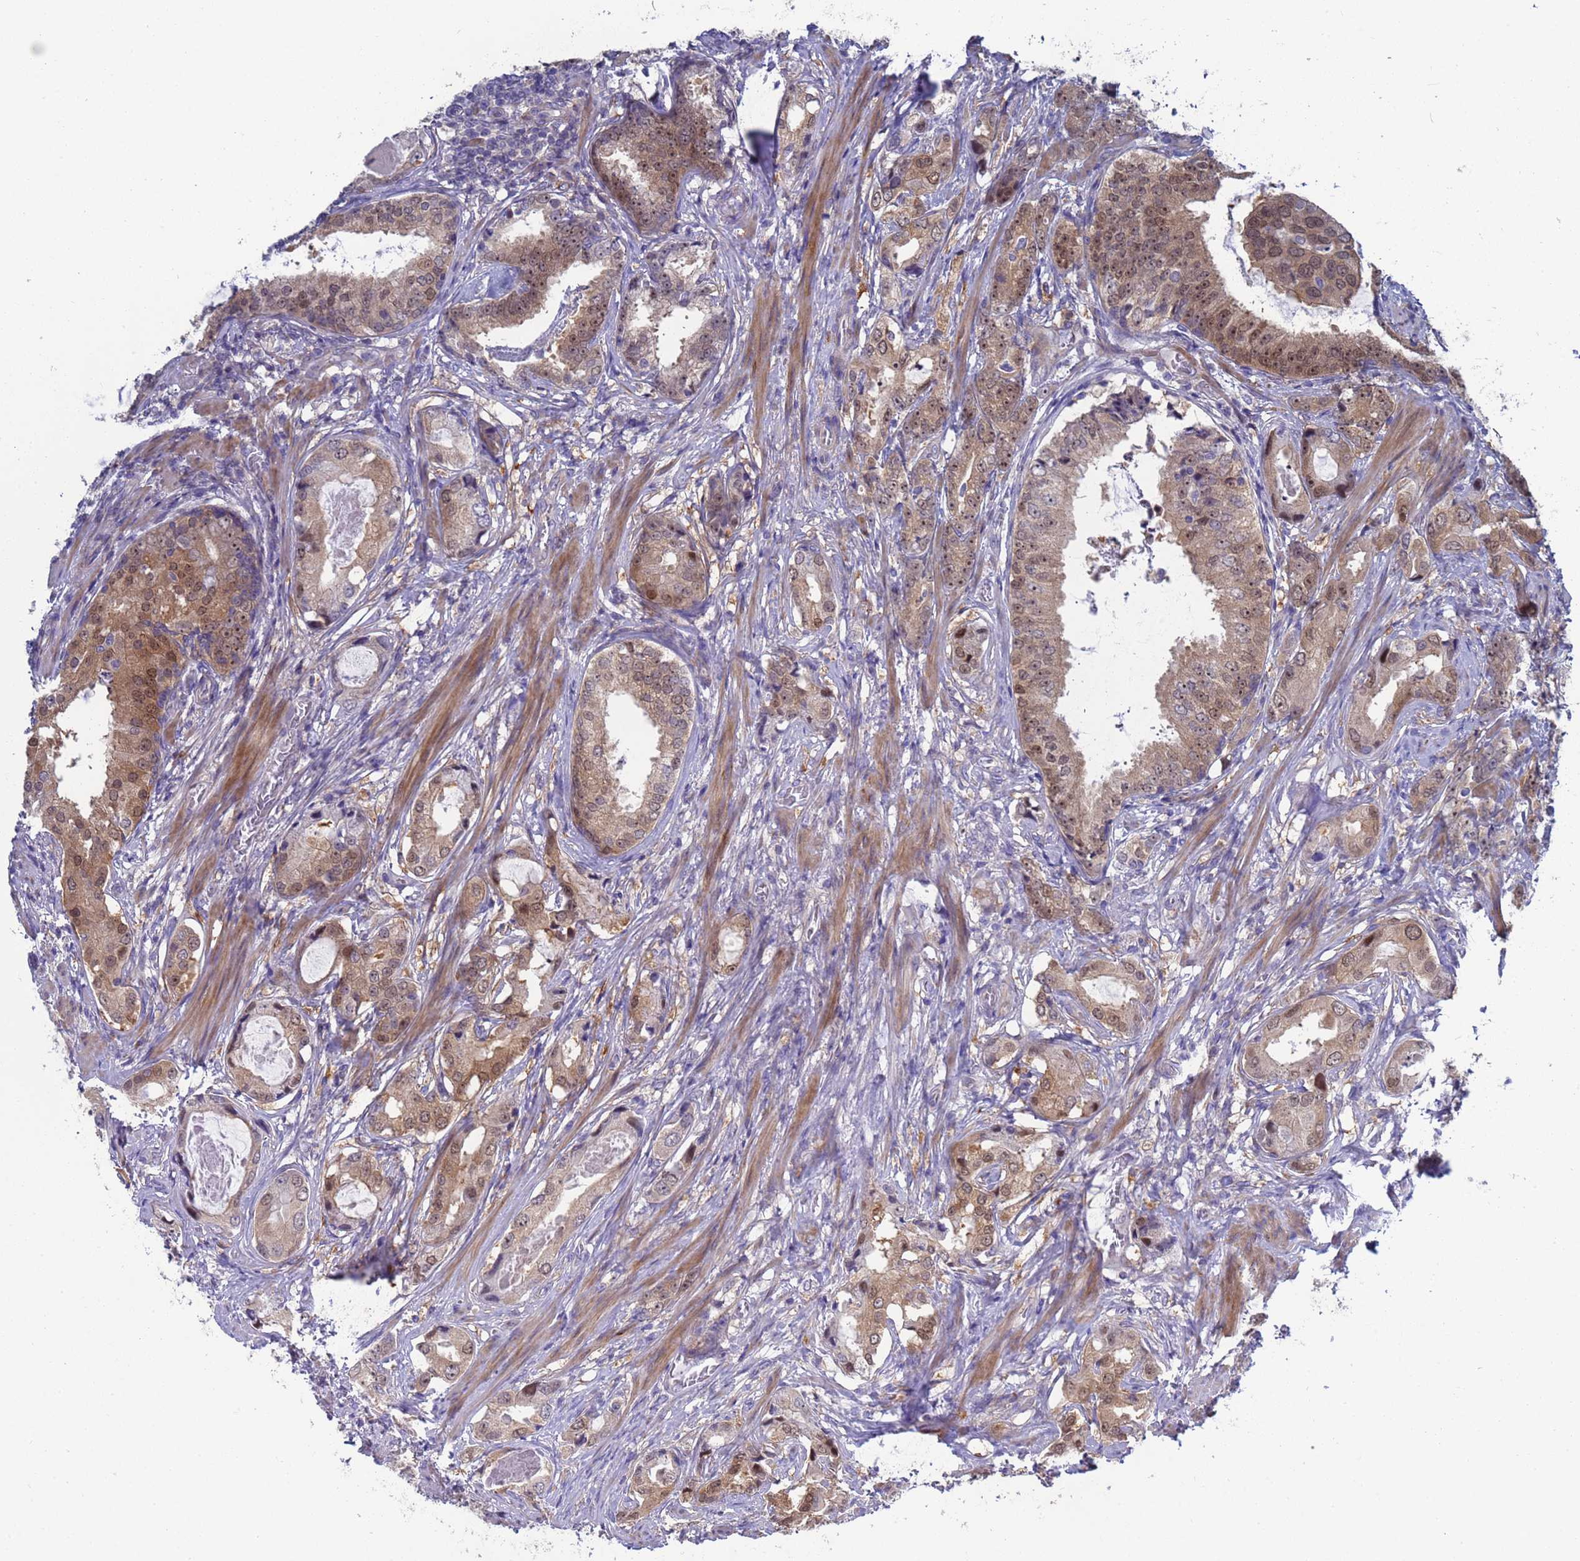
{"staining": {"intensity": "moderate", "quantity": ">75%", "location": "cytoplasmic/membranous,nuclear"}, "tissue": "prostate cancer", "cell_type": "Tumor cells", "image_type": "cancer", "snomed": [{"axis": "morphology", "description": "Adenocarcinoma, Low grade"}, {"axis": "topography", "description": "Prostate"}], "caption": "Protein expression analysis of prostate cancer (low-grade adenocarcinoma) reveals moderate cytoplasmic/membranous and nuclear expression in approximately >75% of tumor cells. Using DAB (3,3'-diaminobenzidine) (brown) and hematoxylin (blue) stains, captured at high magnification using brightfield microscopy.", "gene": "ENOSF1", "patient": {"sex": "male", "age": 71}}